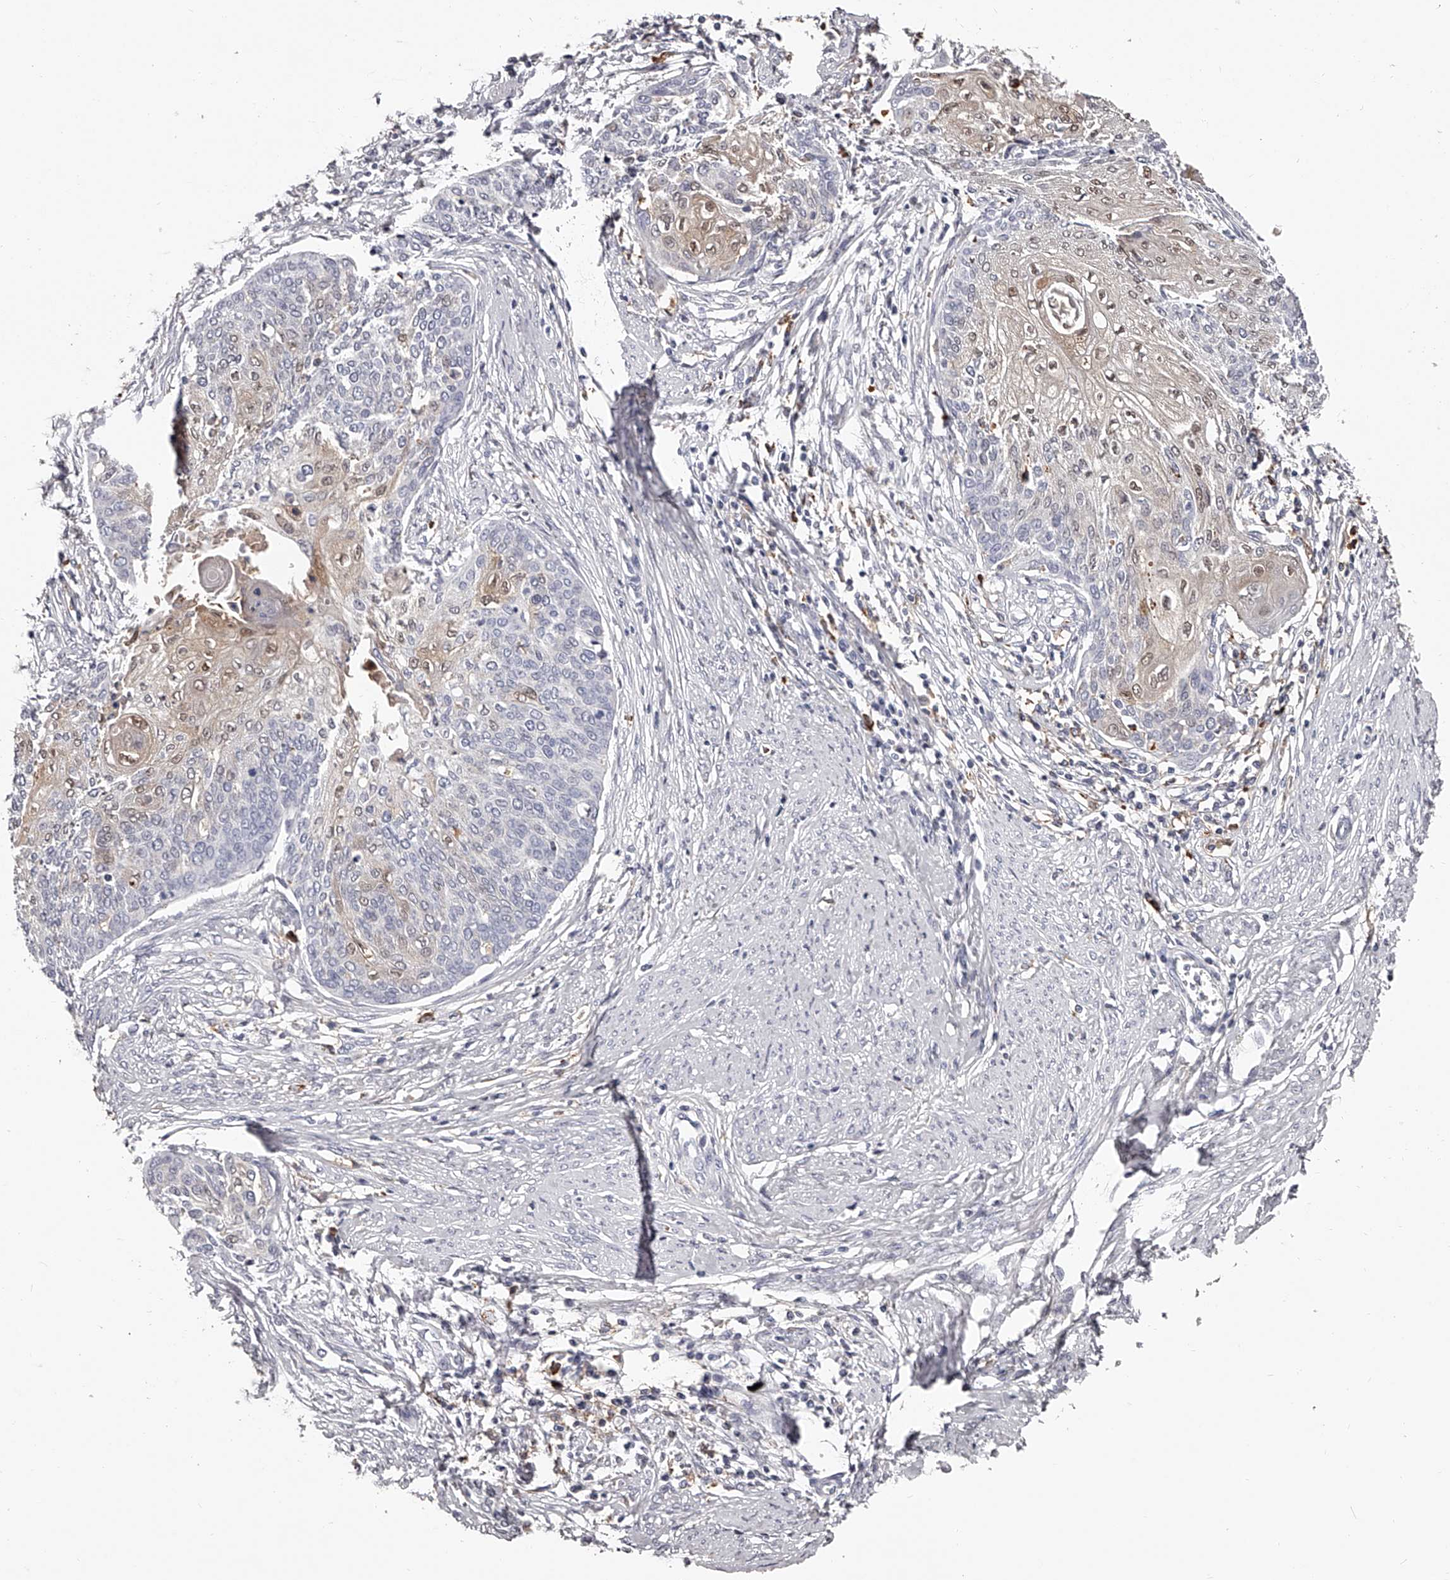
{"staining": {"intensity": "weak", "quantity": "<25%", "location": "cytoplasmic/membranous"}, "tissue": "cervical cancer", "cell_type": "Tumor cells", "image_type": "cancer", "snomed": [{"axis": "morphology", "description": "Squamous cell carcinoma, NOS"}, {"axis": "topography", "description": "Cervix"}], "caption": "High power microscopy micrograph of an immunohistochemistry (IHC) histopathology image of cervical cancer (squamous cell carcinoma), revealing no significant expression in tumor cells. (Brightfield microscopy of DAB IHC at high magnification).", "gene": "PACSIN1", "patient": {"sex": "female", "age": 37}}